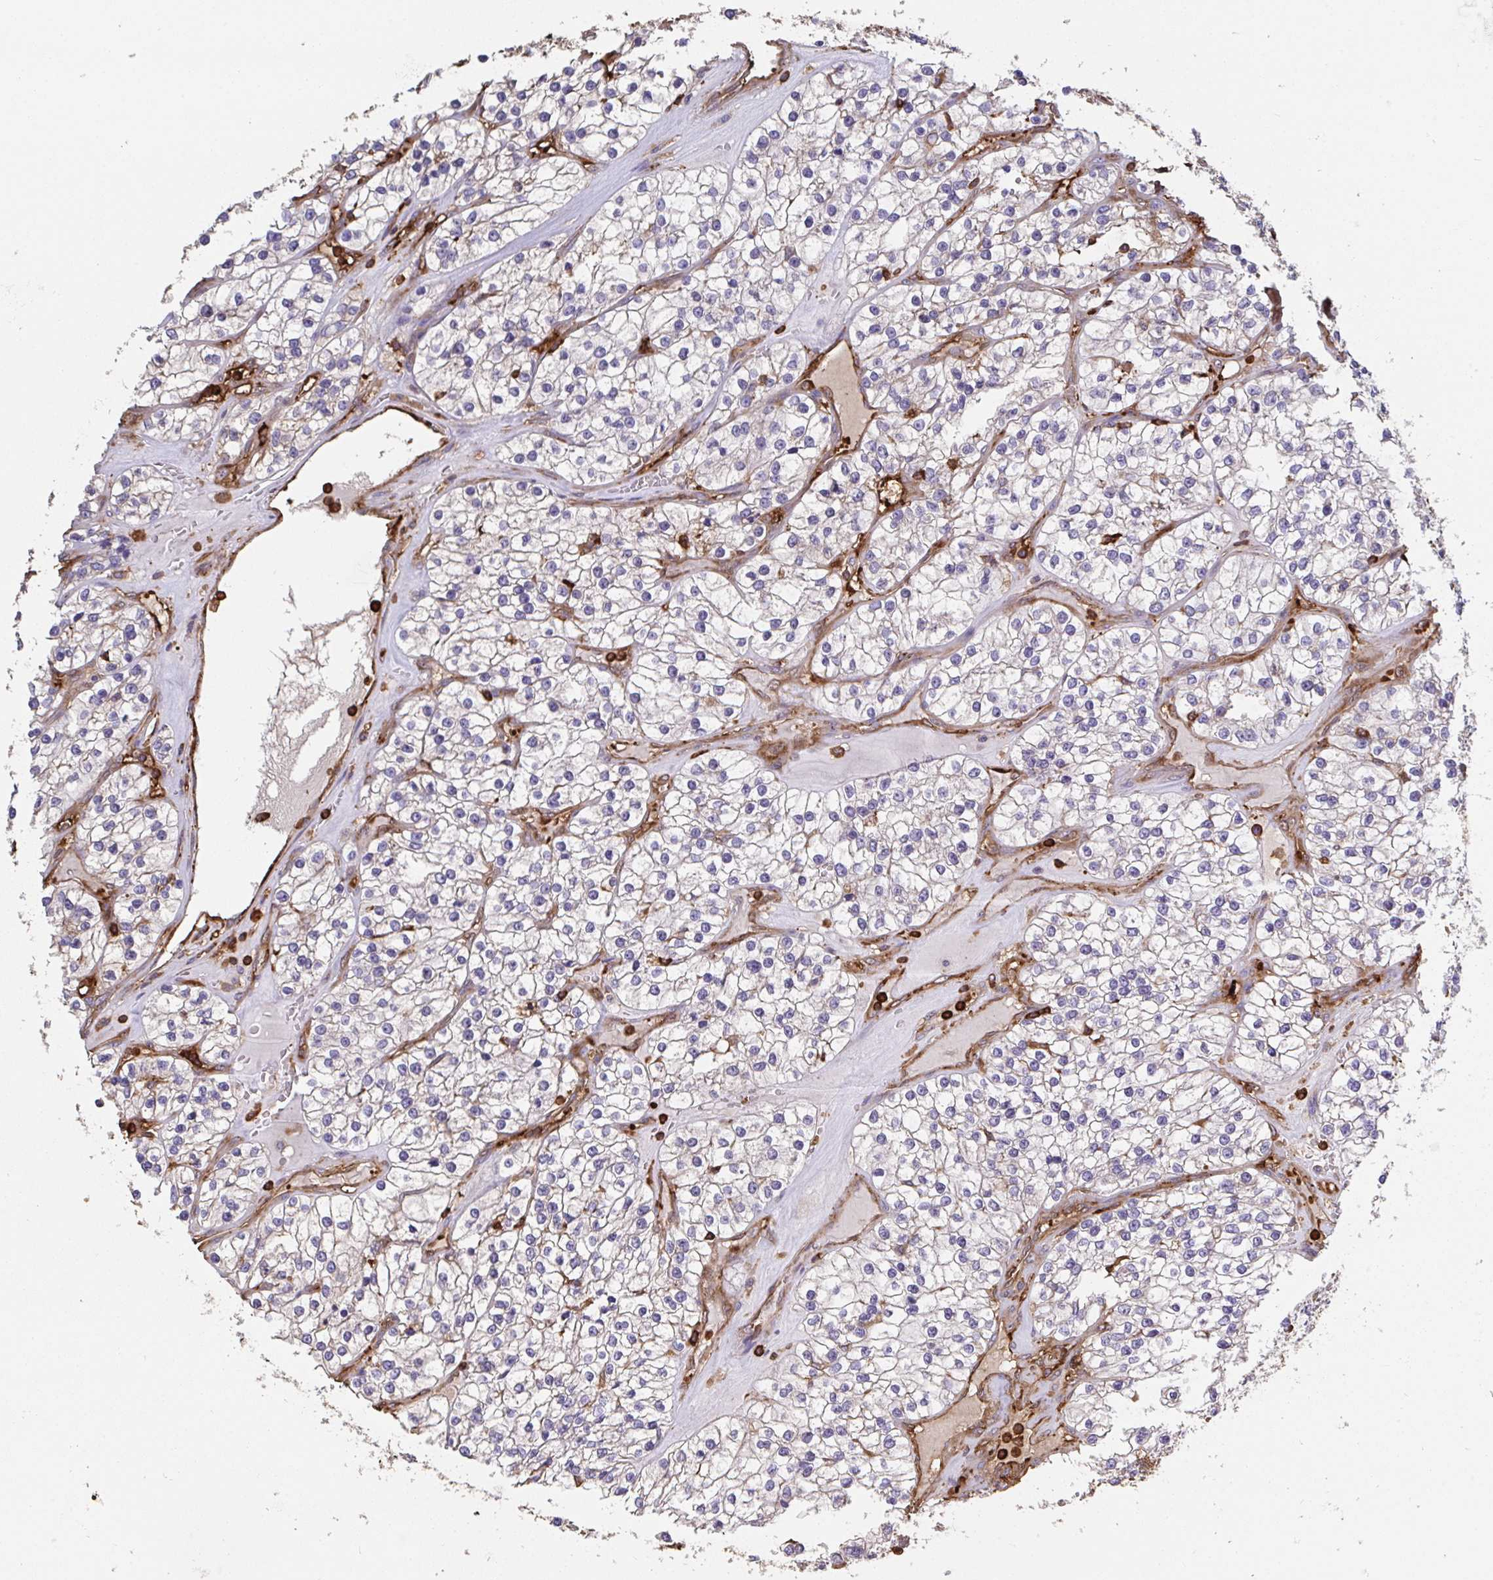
{"staining": {"intensity": "negative", "quantity": "none", "location": "none"}, "tissue": "renal cancer", "cell_type": "Tumor cells", "image_type": "cancer", "snomed": [{"axis": "morphology", "description": "Adenocarcinoma, NOS"}, {"axis": "topography", "description": "Kidney"}], "caption": "Tumor cells are negative for protein expression in human adenocarcinoma (renal). (IHC, brightfield microscopy, high magnification).", "gene": "CFL1", "patient": {"sex": "female", "age": 57}}